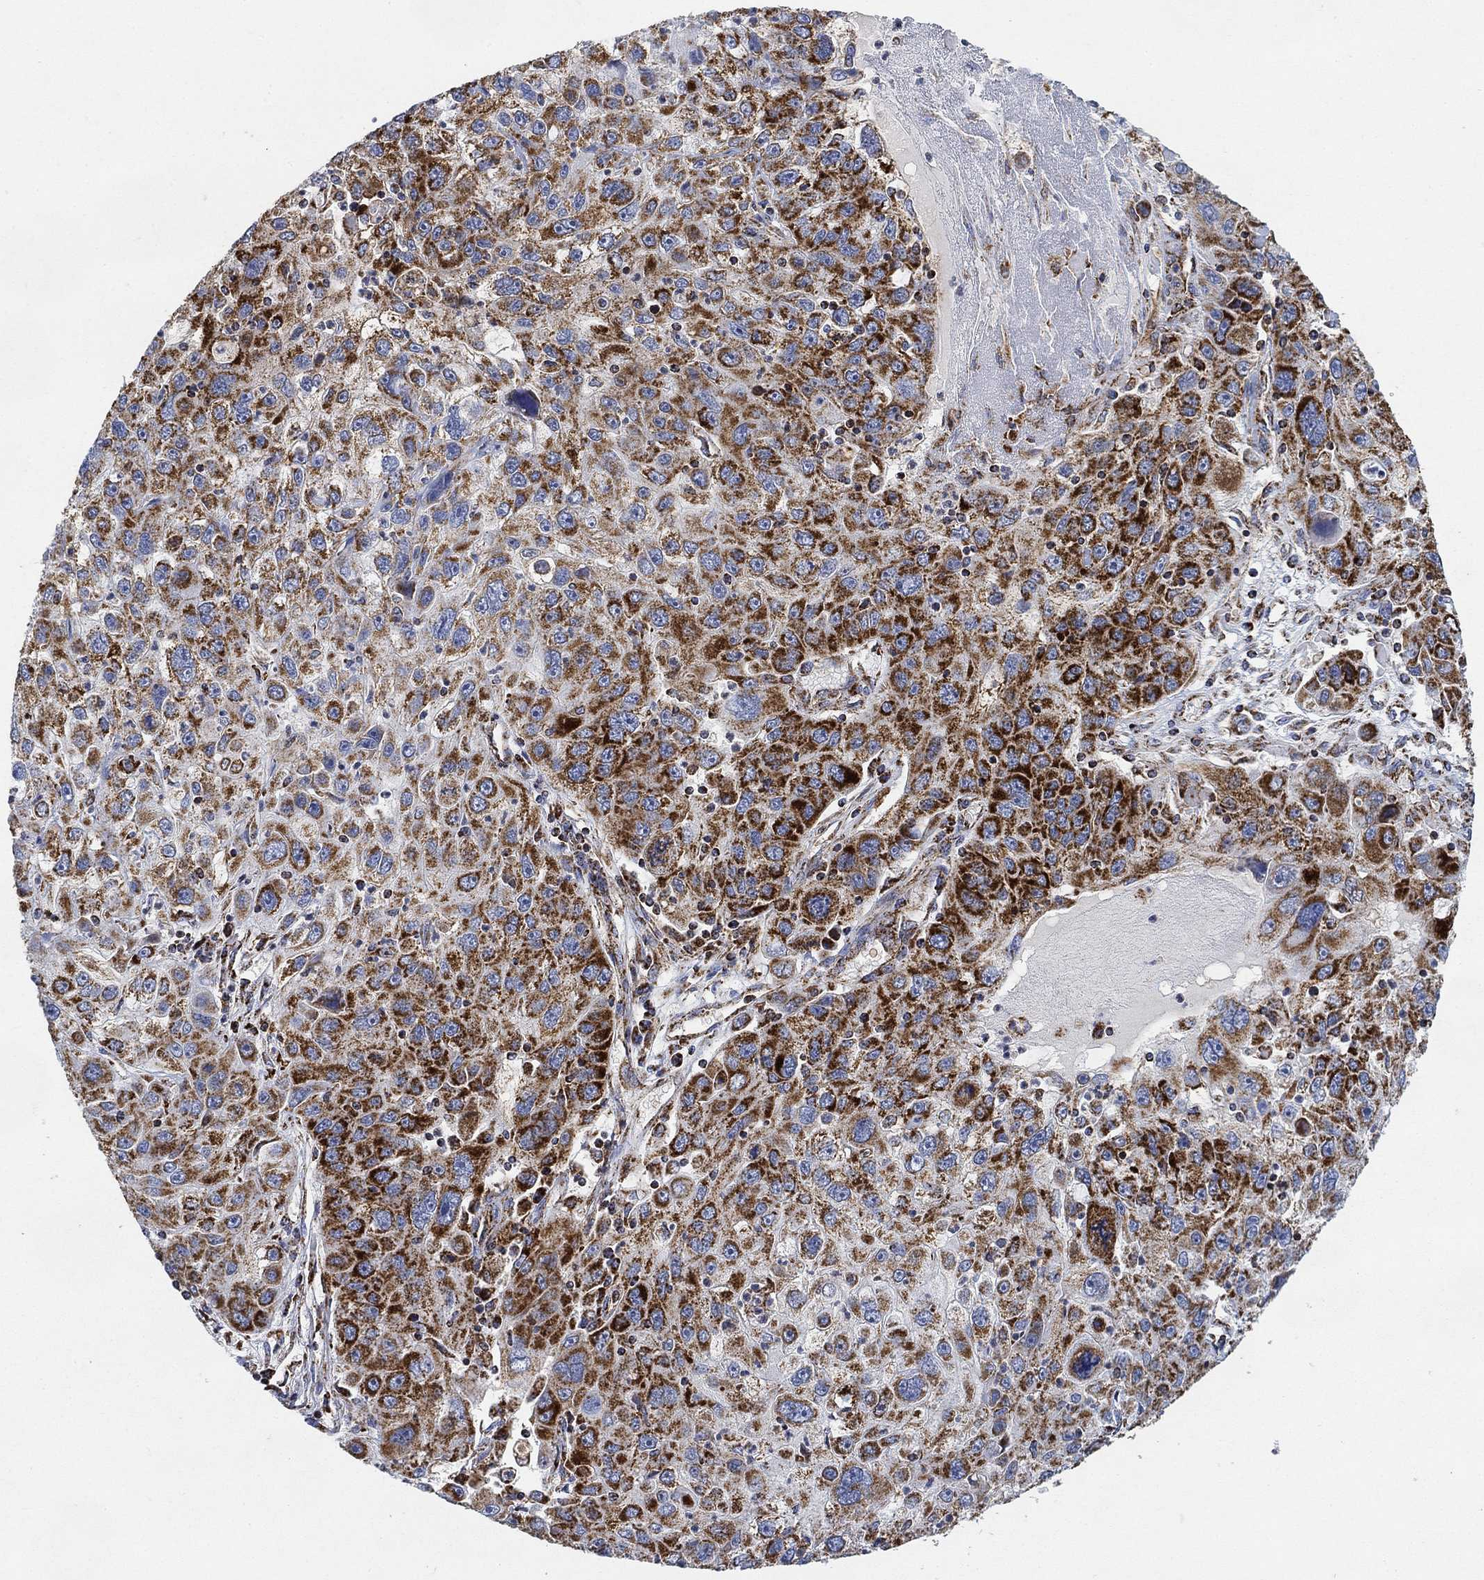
{"staining": {"intensity": "strong", "quantity": ">75%", "location": "cytoplasmic/membranous"}, "tissue": "stomach cancer", "cell_type": "Tumor cells", "image_type": "cancer", "snomed": [{"axis": "morphology", "description": "Adenocarcinoma, NOS"}, {"axis": "topography", "description": "Stomach"}], "caption": "Protein positivity by immunohistochemistry (IHC) shows strong cytoplasmic/membranous staining in approximately >75% of tumor cells in stomach cancer (adenocarcinoma). (IHC, brightfield microscopy, high magnification).", "gene": "NDUFS3", "patient": {"sex": "male", "age": 56}}